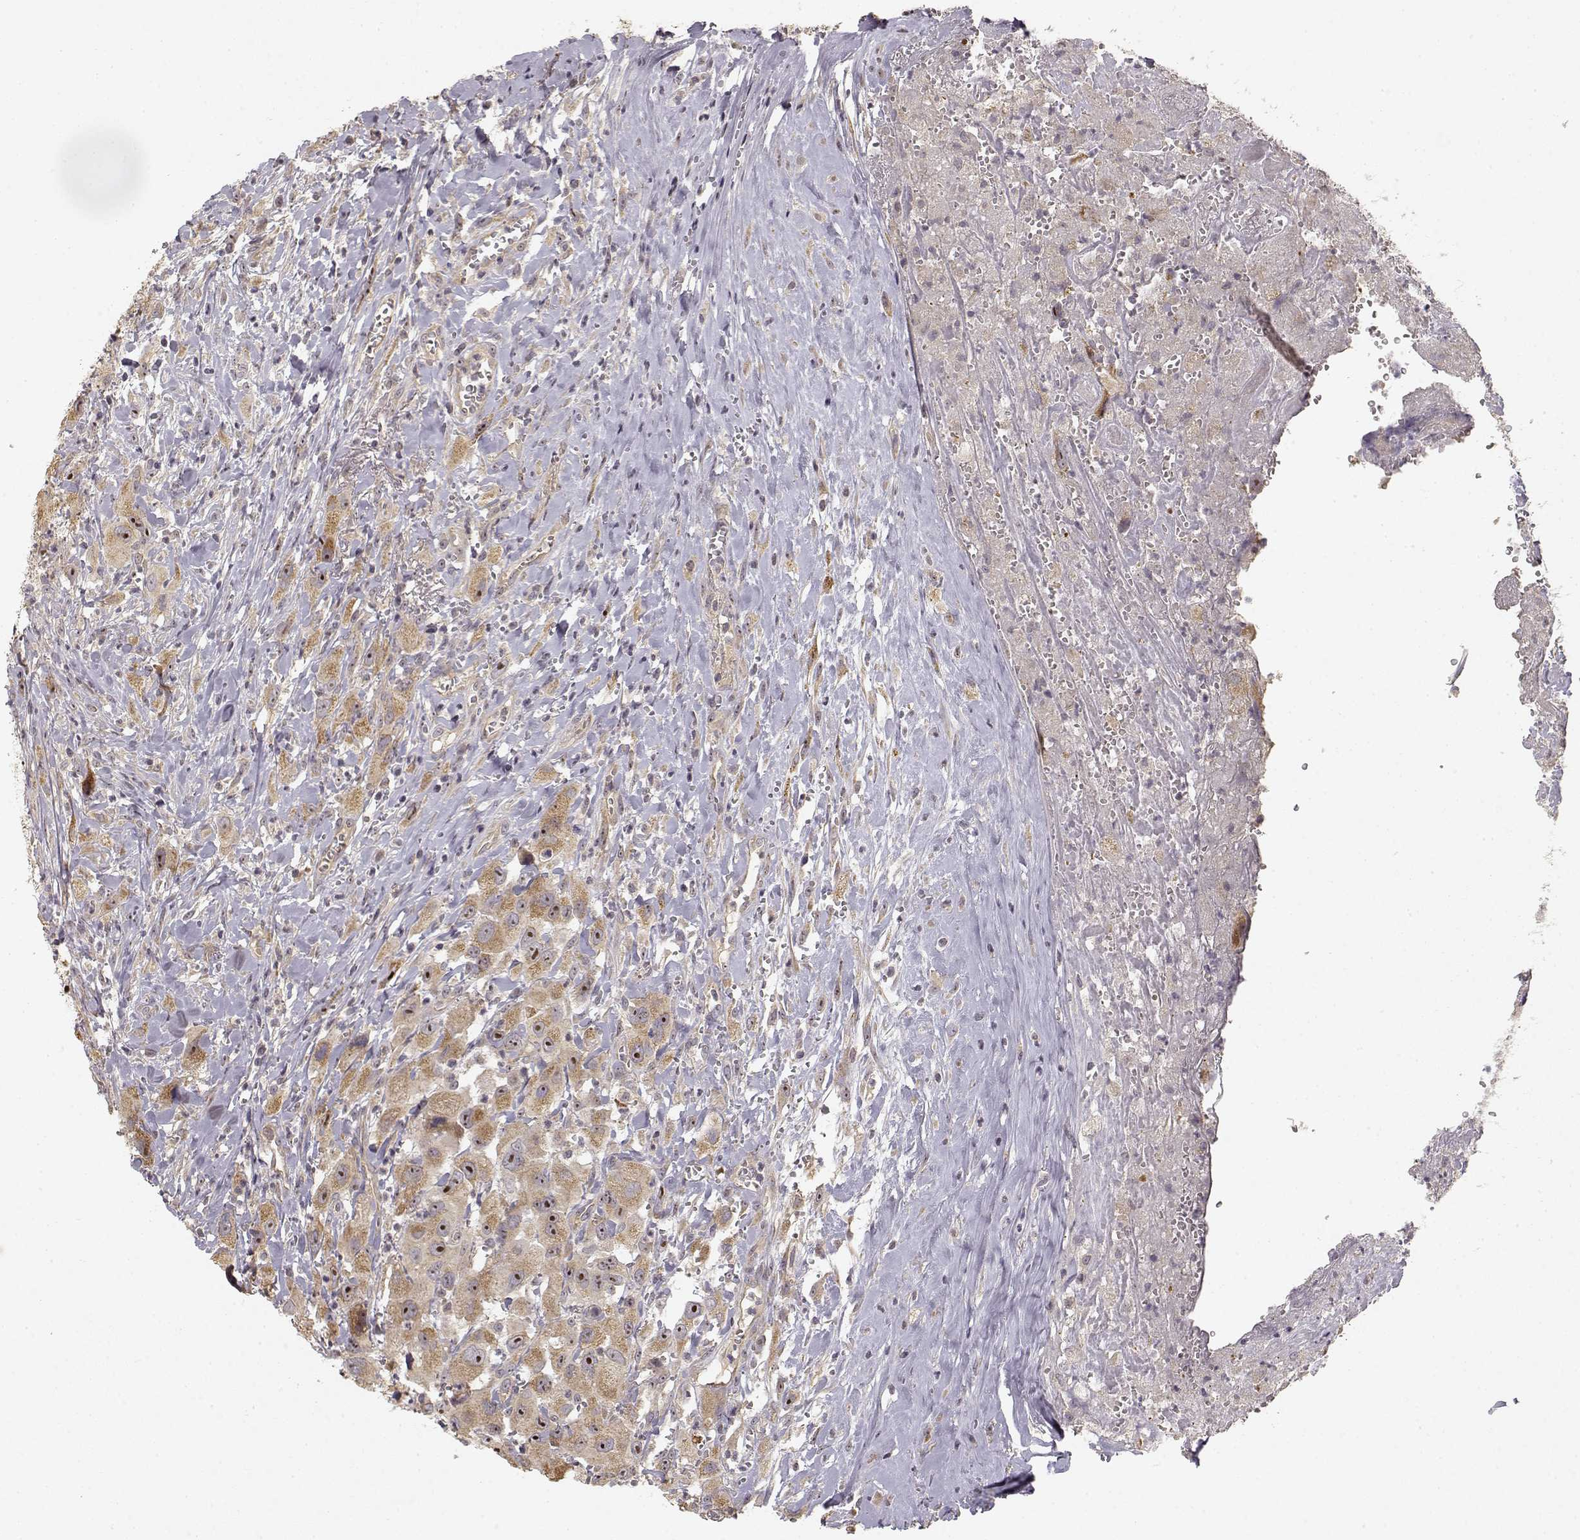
{"staining": {"intensity": "weak", "quantity": ">75%", "location": "cytoplasmic/membranous,nuclear"}, "tissue": "head and neck cancer", "cell_type": "Tumor cells", "image_type": "cancer", "snomed": [{"axis": "morphology", "description": "Squamous cell carcinoma, NOS"}, {"axis": "morphology", "description": "Squamous cell carcinoma, metastatic, NOS"}, {"axis": "topography", "description": "Oral tissue"}, {"axis": "topography", "description": "Head-Neck"}], "caption": "Brown immunohistochemical staining in metastatic squamous cell carcinoma (head and neck) displays weak cytoplasmic/membranous and nuclear staining in about >75% of tumor cells. (IHC, brightfield microscopy, high magnification).", "gene": "MED12L", "patient": {"sex": "female", "age": 85}}